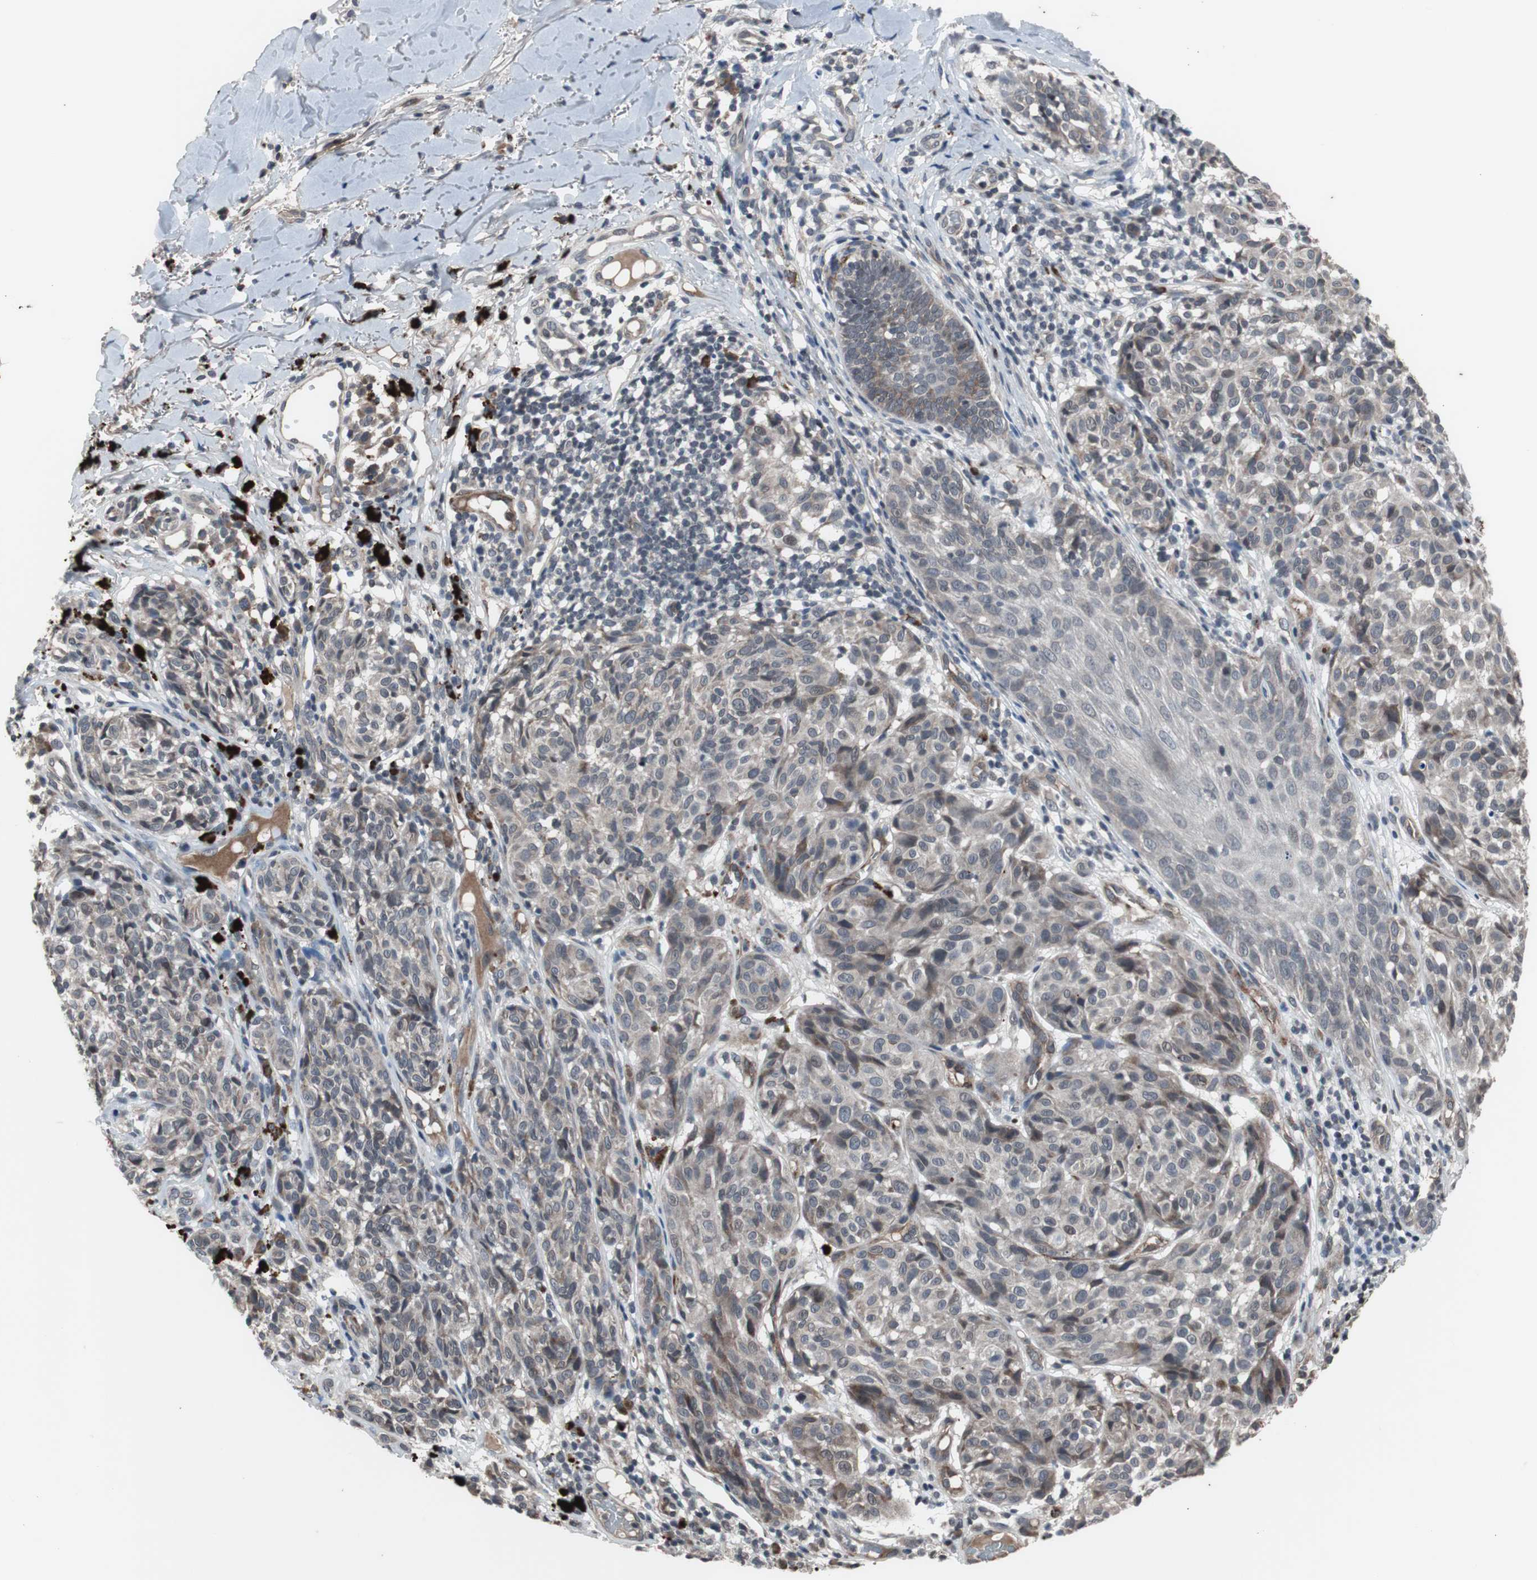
{"staining": {"intensity": "weak", "quantity": ">75%", "location": "cytoplasmic/membranous"}, "tissue": "melanoma", "cell_type": "Tumor cells", "image_type": "cancer", "snomed": [{"axis": "morphology", "description": "Malignant melanoma, NOS"}, {"axis": "topography", "description": "Skin"}], "caption": "Human melanoma stained with a brown dye reveals weak cytoplasmic/membranous positive expression in about >75% of tumor cells.", "gene": "CRADD", "patient": {"sex": "female", "age": 46}}